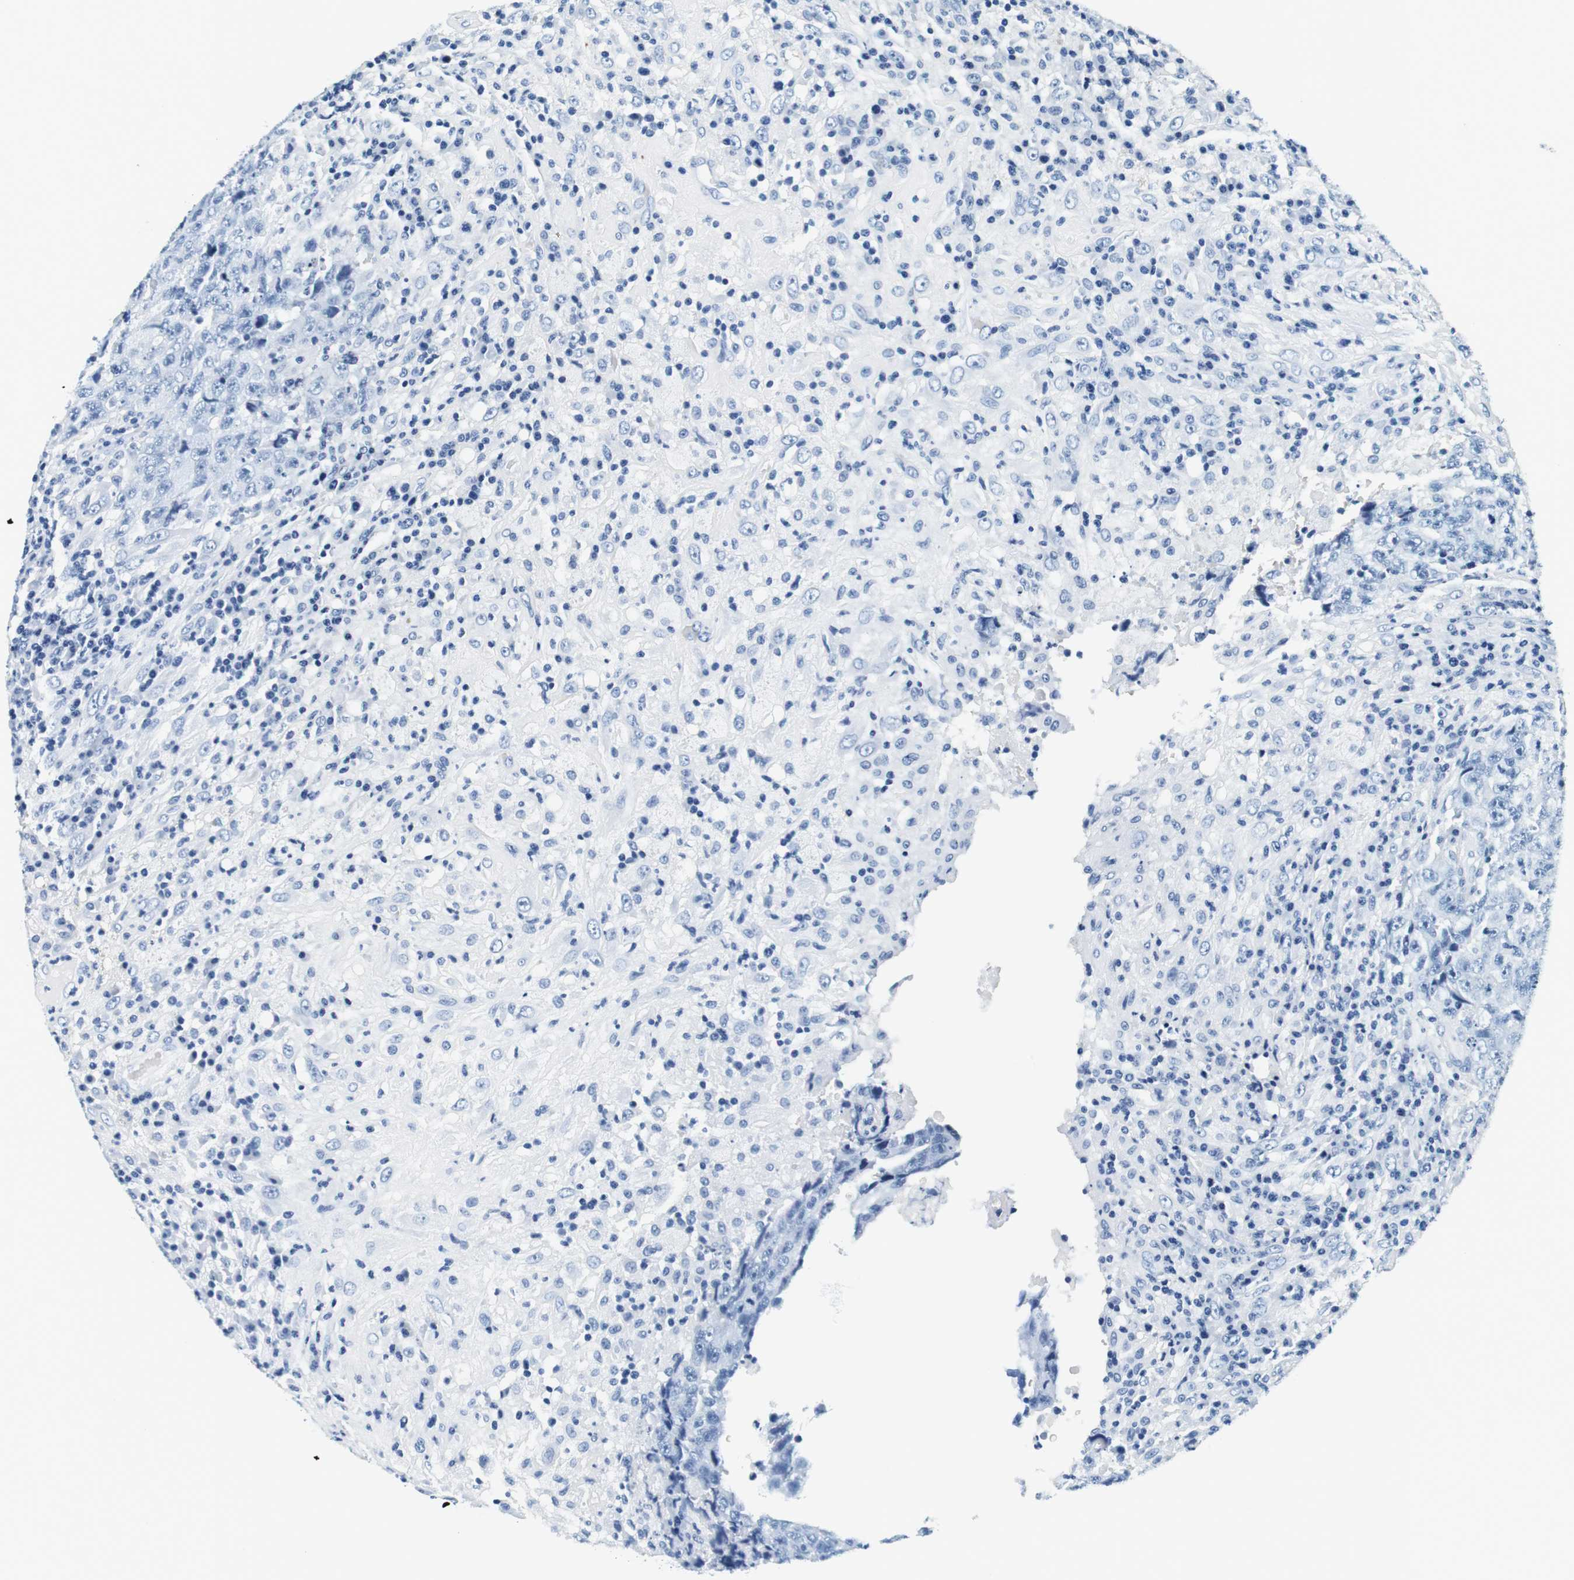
{"staining": {"intensity": "negative", "quantity": "none", "location": "none"}, "tissue": "testis cancer", "cell_type": "Tumor cells", "image_type": "cancer", "snomed": [{"axis": "morphology", "description": "Necrosis, NOS"}, {"axis": "morphology", "description": "Carcinoma, Embryonal, NOS"}, {"axis": "topography", "description": "Testis"}], "caption": "Immunohistochemistry (IHC) of human embryonal carcinoma (testis) demonstrates no staining in tumor cells. (DAB immunohistochemistry (IHC) with hematoxylin counter stain).", "gene": "ELANE", "patient": {"sex": "male", "age": 19}}